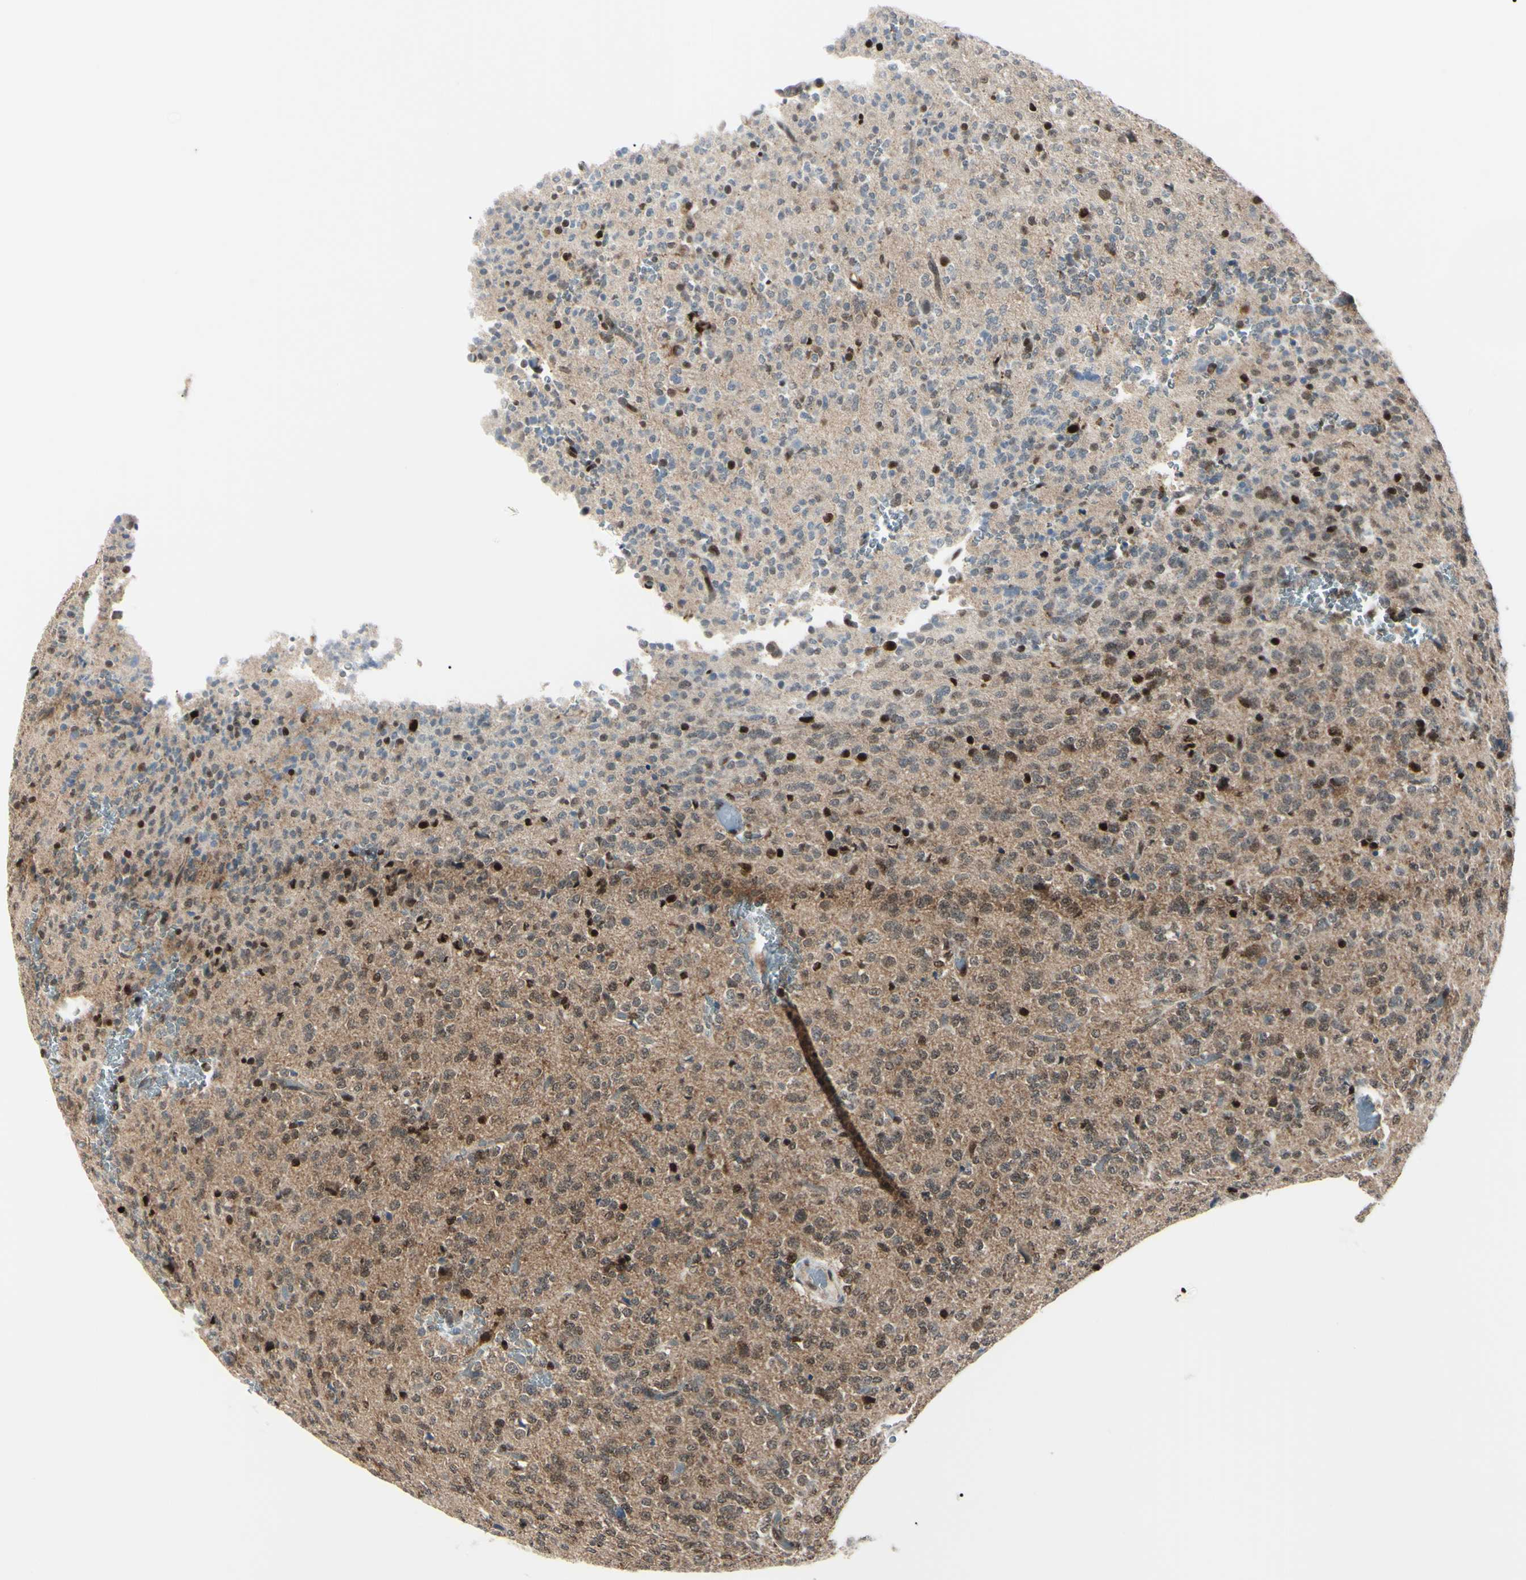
{"staining": {"intensity": "moderate", "quantity": "<25%", "location": "cytoplasmic/membranous,nuclear"}, "tissue": "glioma", "cell_type": "Tumor cells", "image_type": "cancer", "snomed": [{"axis": "morphology", "description": "Glioma, malignant, Low grade"}, {"axis": "topography", "description": "Brain"}], "caption": "The immunohistochemical stain shows moderate cytoplasmic/membranous and nuclear staining in tumor cells of malignant low-grade glioma tissue. The staining is performed using DAB (3,3'-diaminobenzidine) brown chromogen to label protein expression. The nuclei are counter-stained blue using hematoxylin.", "gene": "PGK1", "patient": {"sex": "male", "age": 38}}